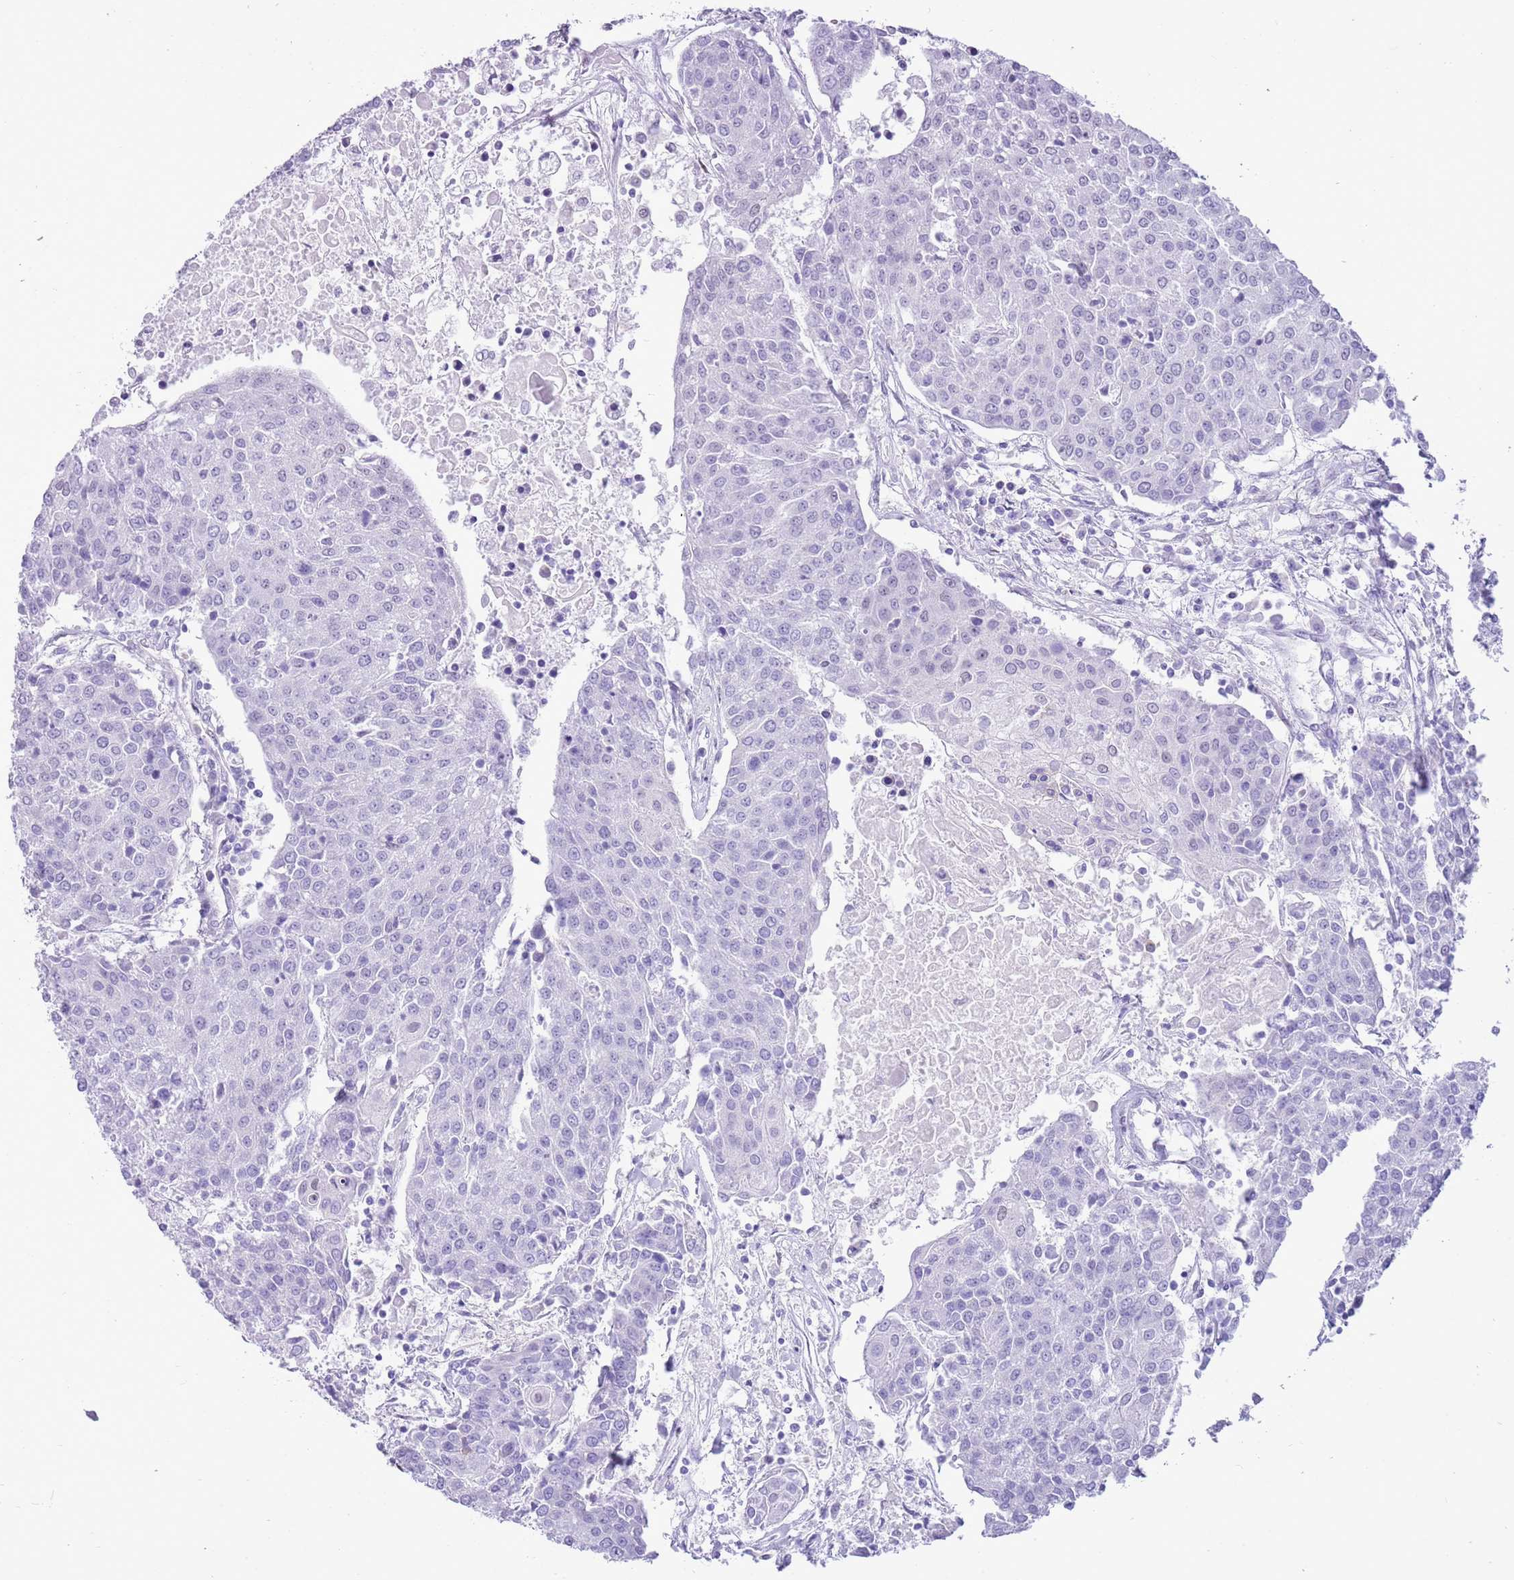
{"staining": {"intensity": "negative", "quantity": "none", "location": "none"}, "tissue": "urothelial cancer", "cell_type": "Tumor cells", "image_type": "cancer", "snomed": [{"axis": "morphology", "description": "Urothelial carcinoma, High grade"}, {"axis": "topography", "description": "Urinary bladder"}], "caption": "This is an immunohistochemistry (IHC) photomicrograph of high-grade urothelial carcinoma. There is no staining in tumor cells.", "gene": "PPP1R17", "patient": {"sex": "female", "age": 85}}